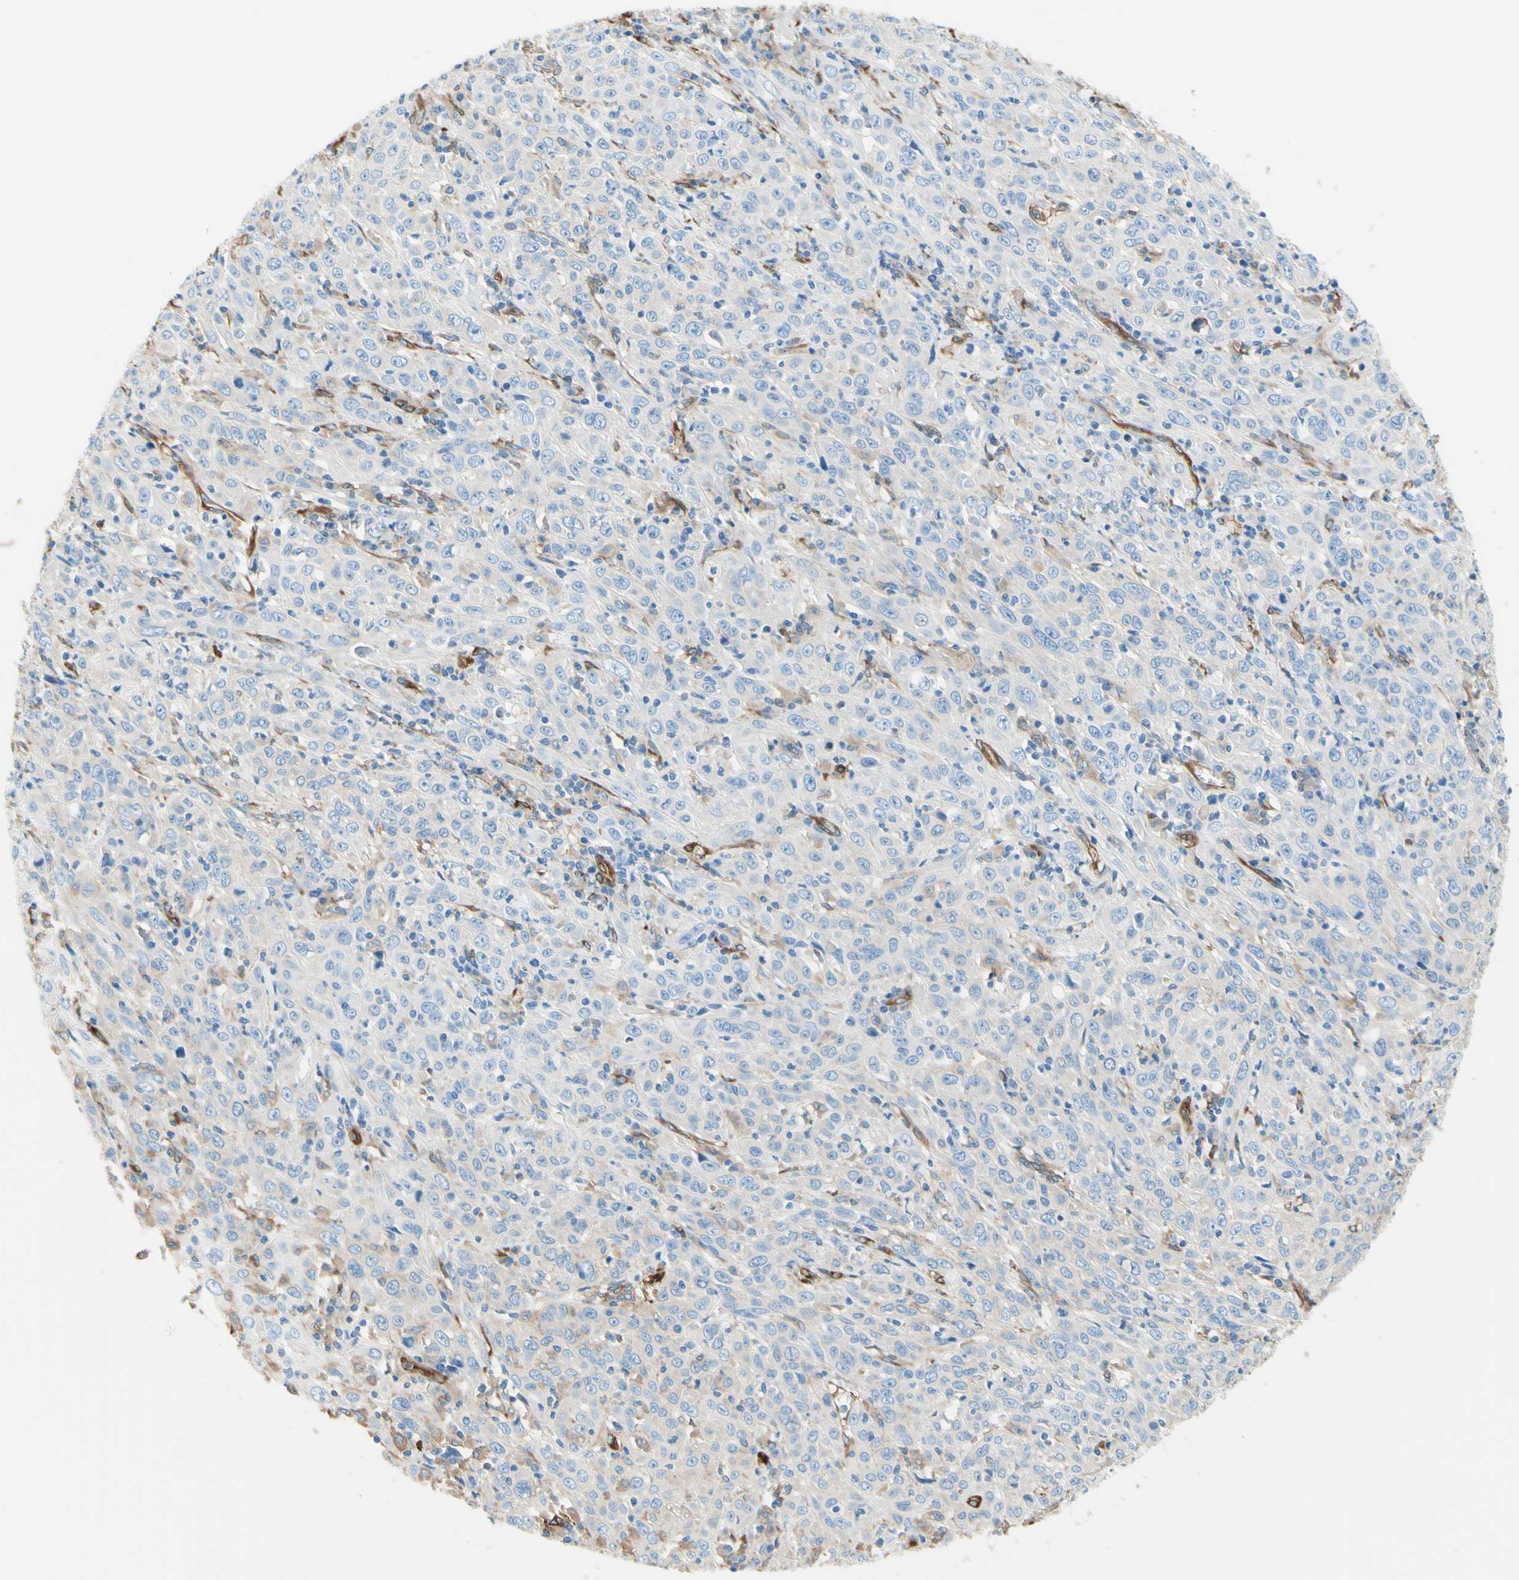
{"staining": {"intensity": "negative", "quantity": "none", "location": "none"}, "tissue": "cervical cancer", "cell_type": "Tumor cells", "image_type": "cancer", "snomed": [{"axis": "morphology", "description": "Squamous cell carcinoma, NOS"}, {"axis": "topography", "description": "Cervix"}], "caption": "A micrograph of squamous cell carcinoma (cervical) stained for a protein exhibits no brown staining in tumor cells. The staining is performed using DAB brown chromogen with nuclei counter-stained in using hematoxylin.", "gene": "DPYSL3", "patient": {"sex": "female", "age": 46}}